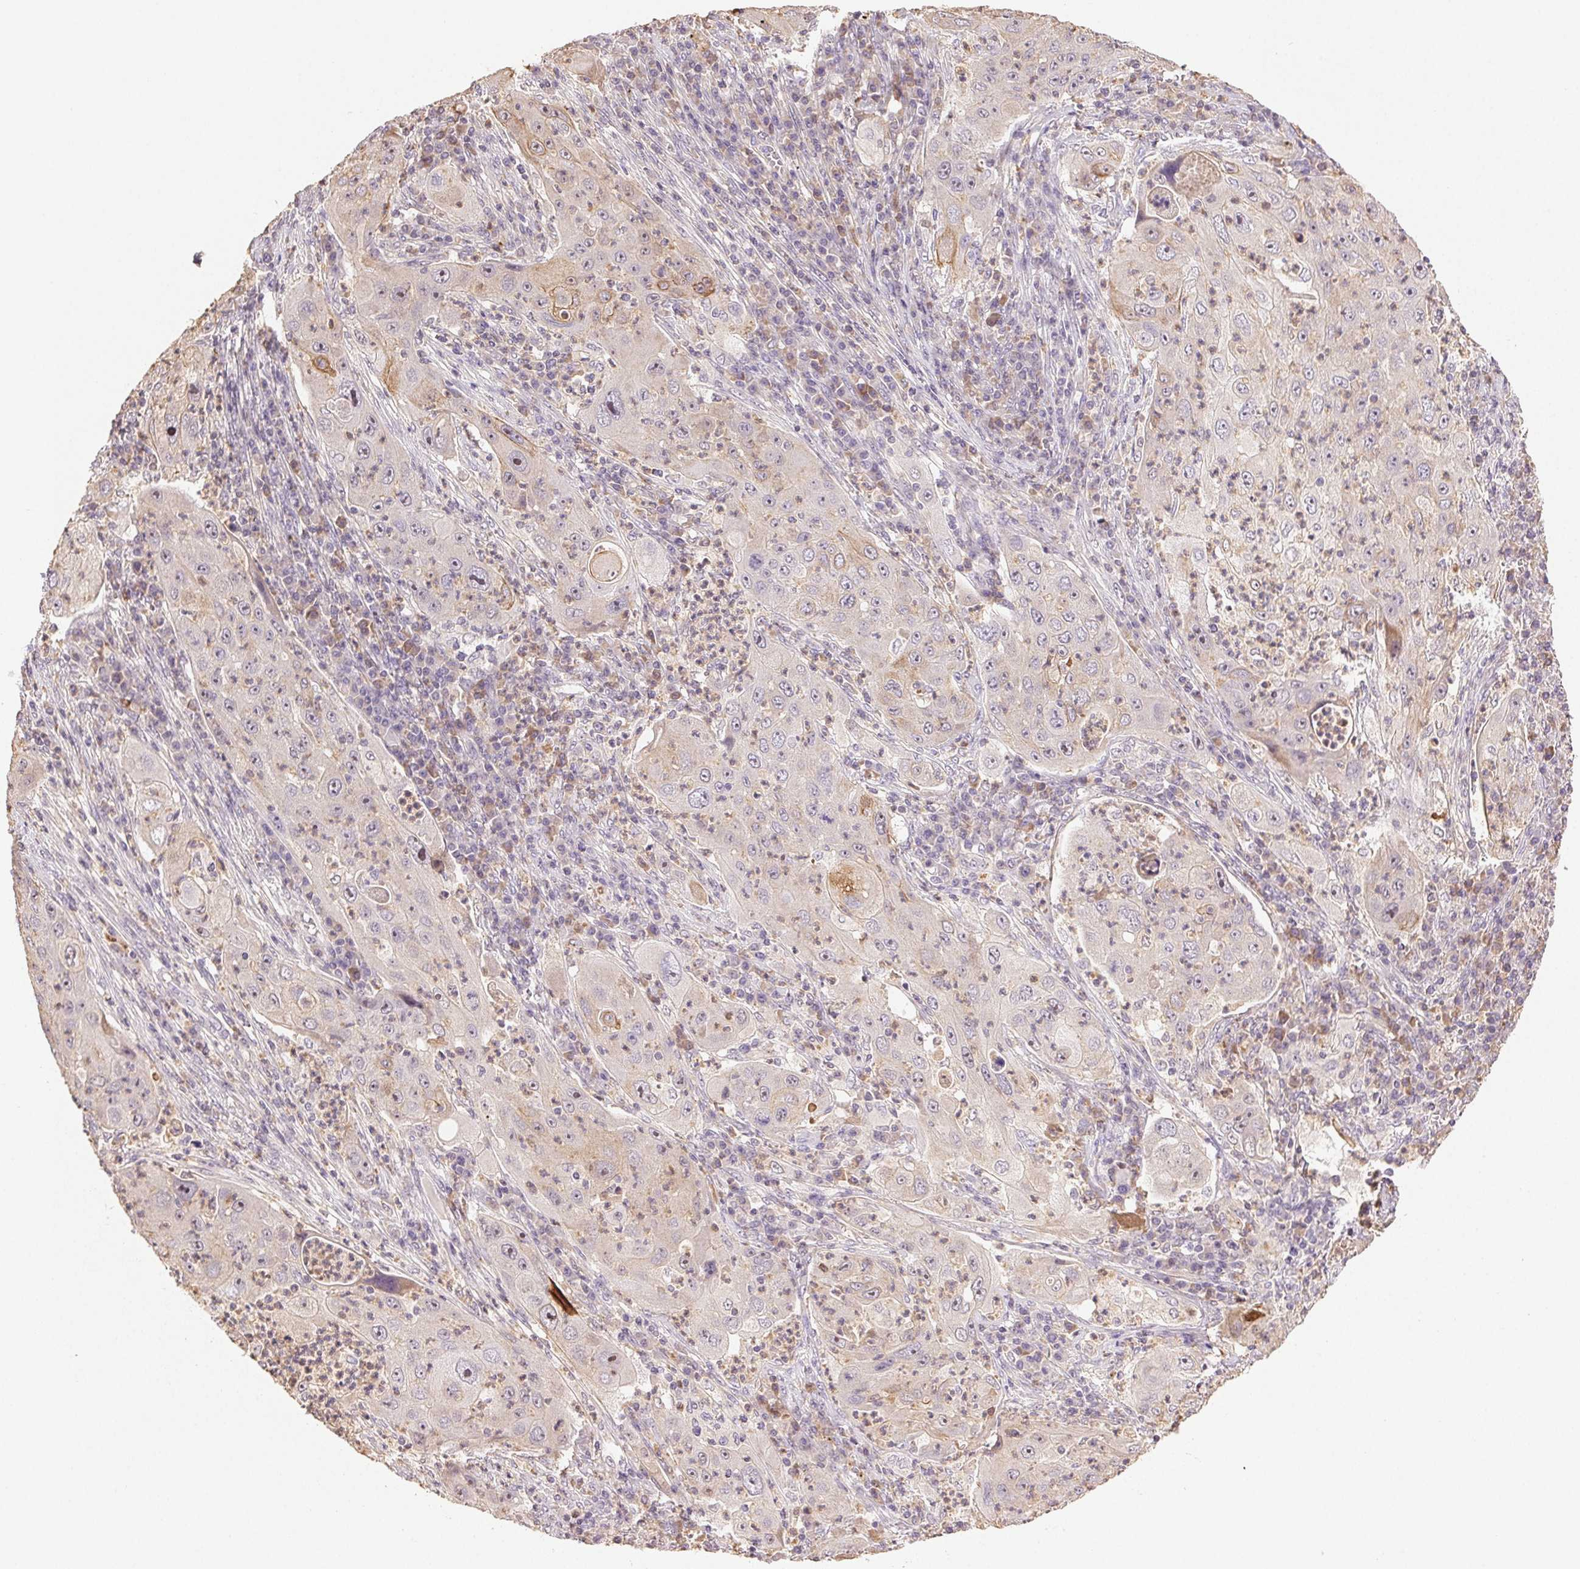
{"staining": {"intensity": "weak", "quantity": "<25%", "location": "cytoplasmic/membranous"}, "tissue": "lung cancer", "cell_type": "Tumor cells", "image_type": "cancer", "snomed": [{"axis": "morphology", "description": "Squamous cell carcinoma, NOS"}, {"axis": "topography", "description": "Lung"}], "caption": "This is an IHC image of human lung cancer (squamous cell carcinoma). There is no positivity in tumor cells.", "gene": "TMEM253", "patient": {"sex": "female", "age": 59}}